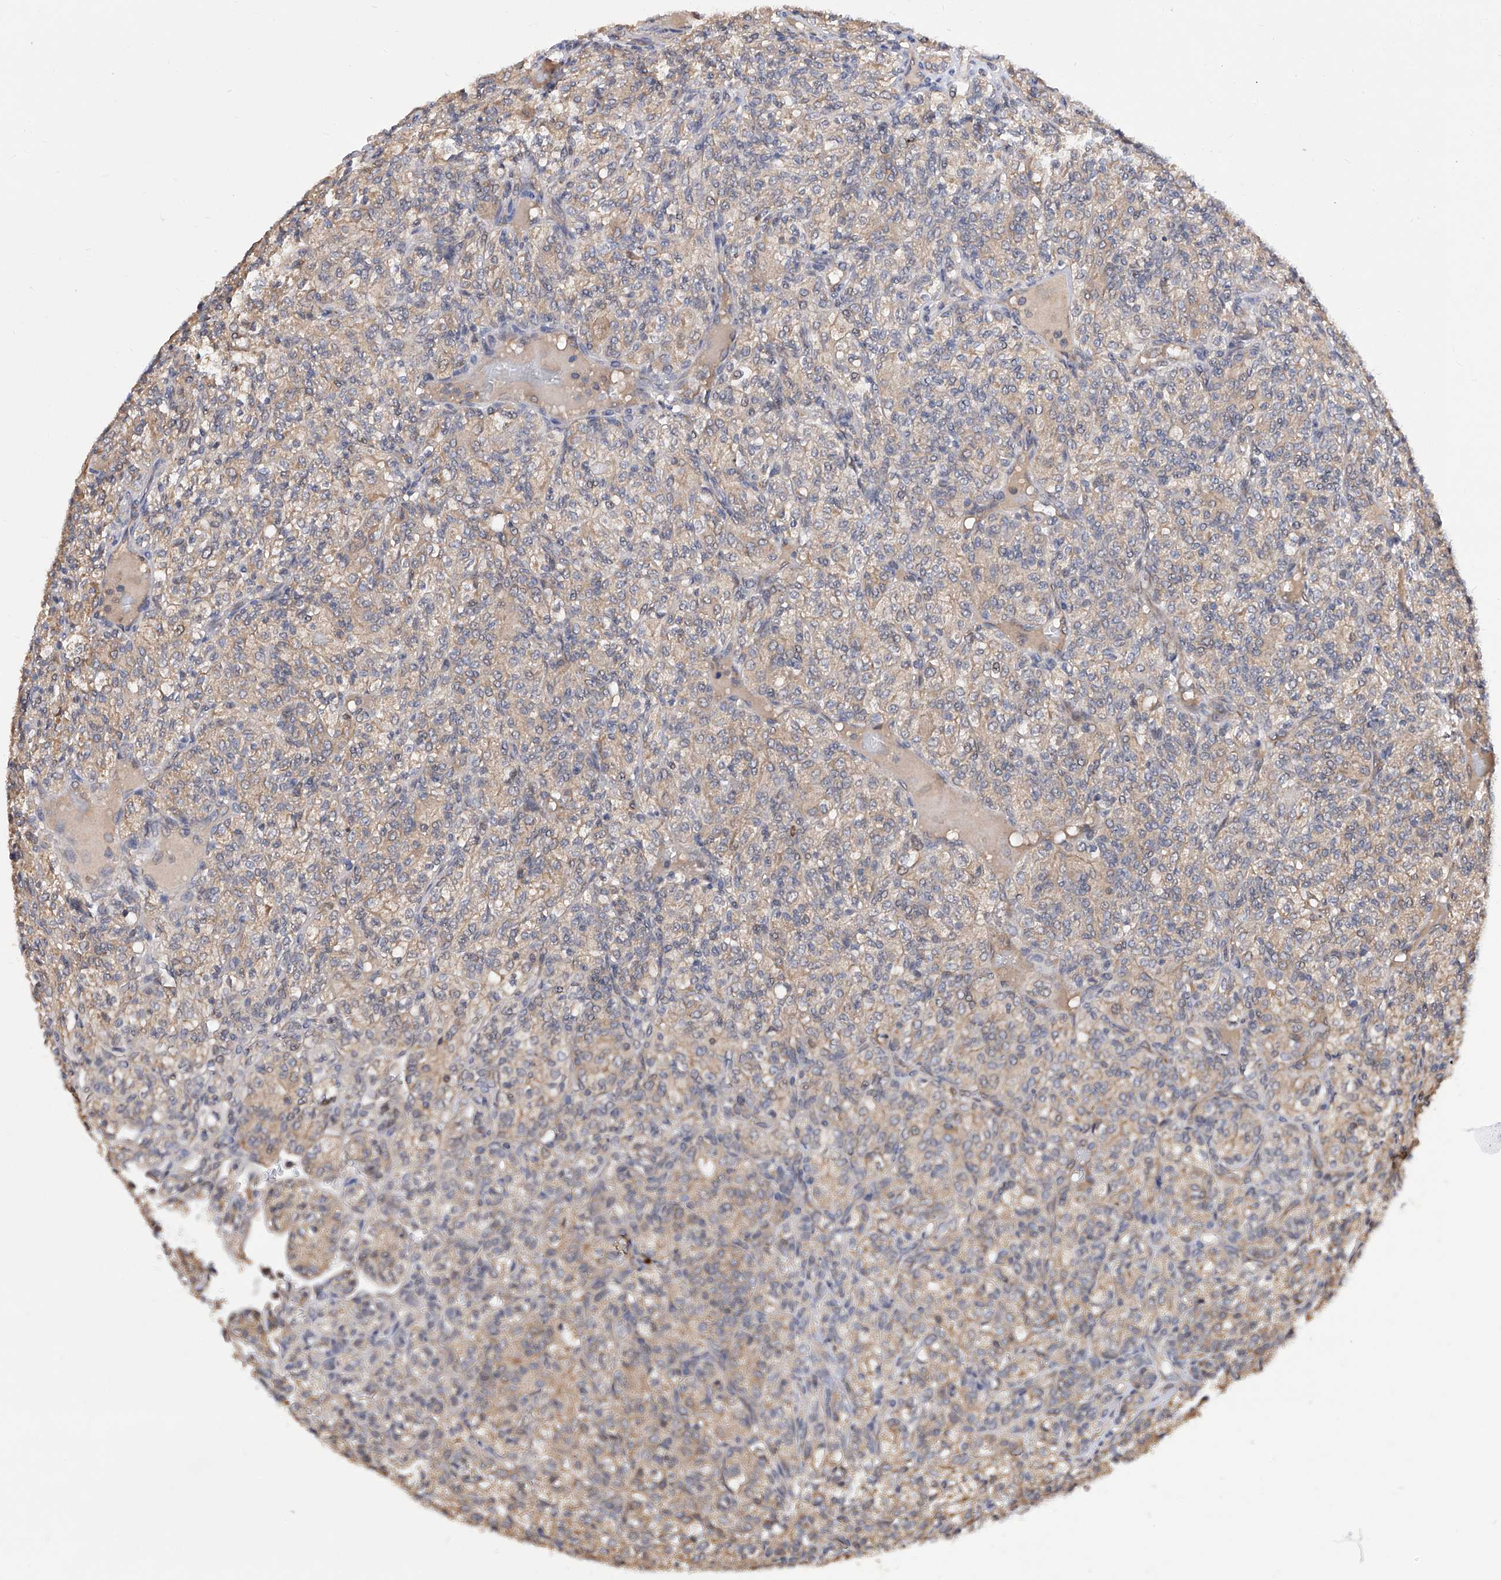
{"staining": {"intensity": "negative", "quantity": "none", "location": "none"}, "tissue": "renal cancer", "cell_type": "Tumor cells", "image_type": "cancer", "snomed": [{"axis": "morphology", "description": "Adenocarcinoma, NOS"}, {"axis": "topography", "description": "Kidney"}], "caption": "Renal adenocarcinoma was stained to show a protein in brown. There is no significant staining in tumor cells.", "gene": "USP45", "patient": {"sex": "male", "age": 77}}